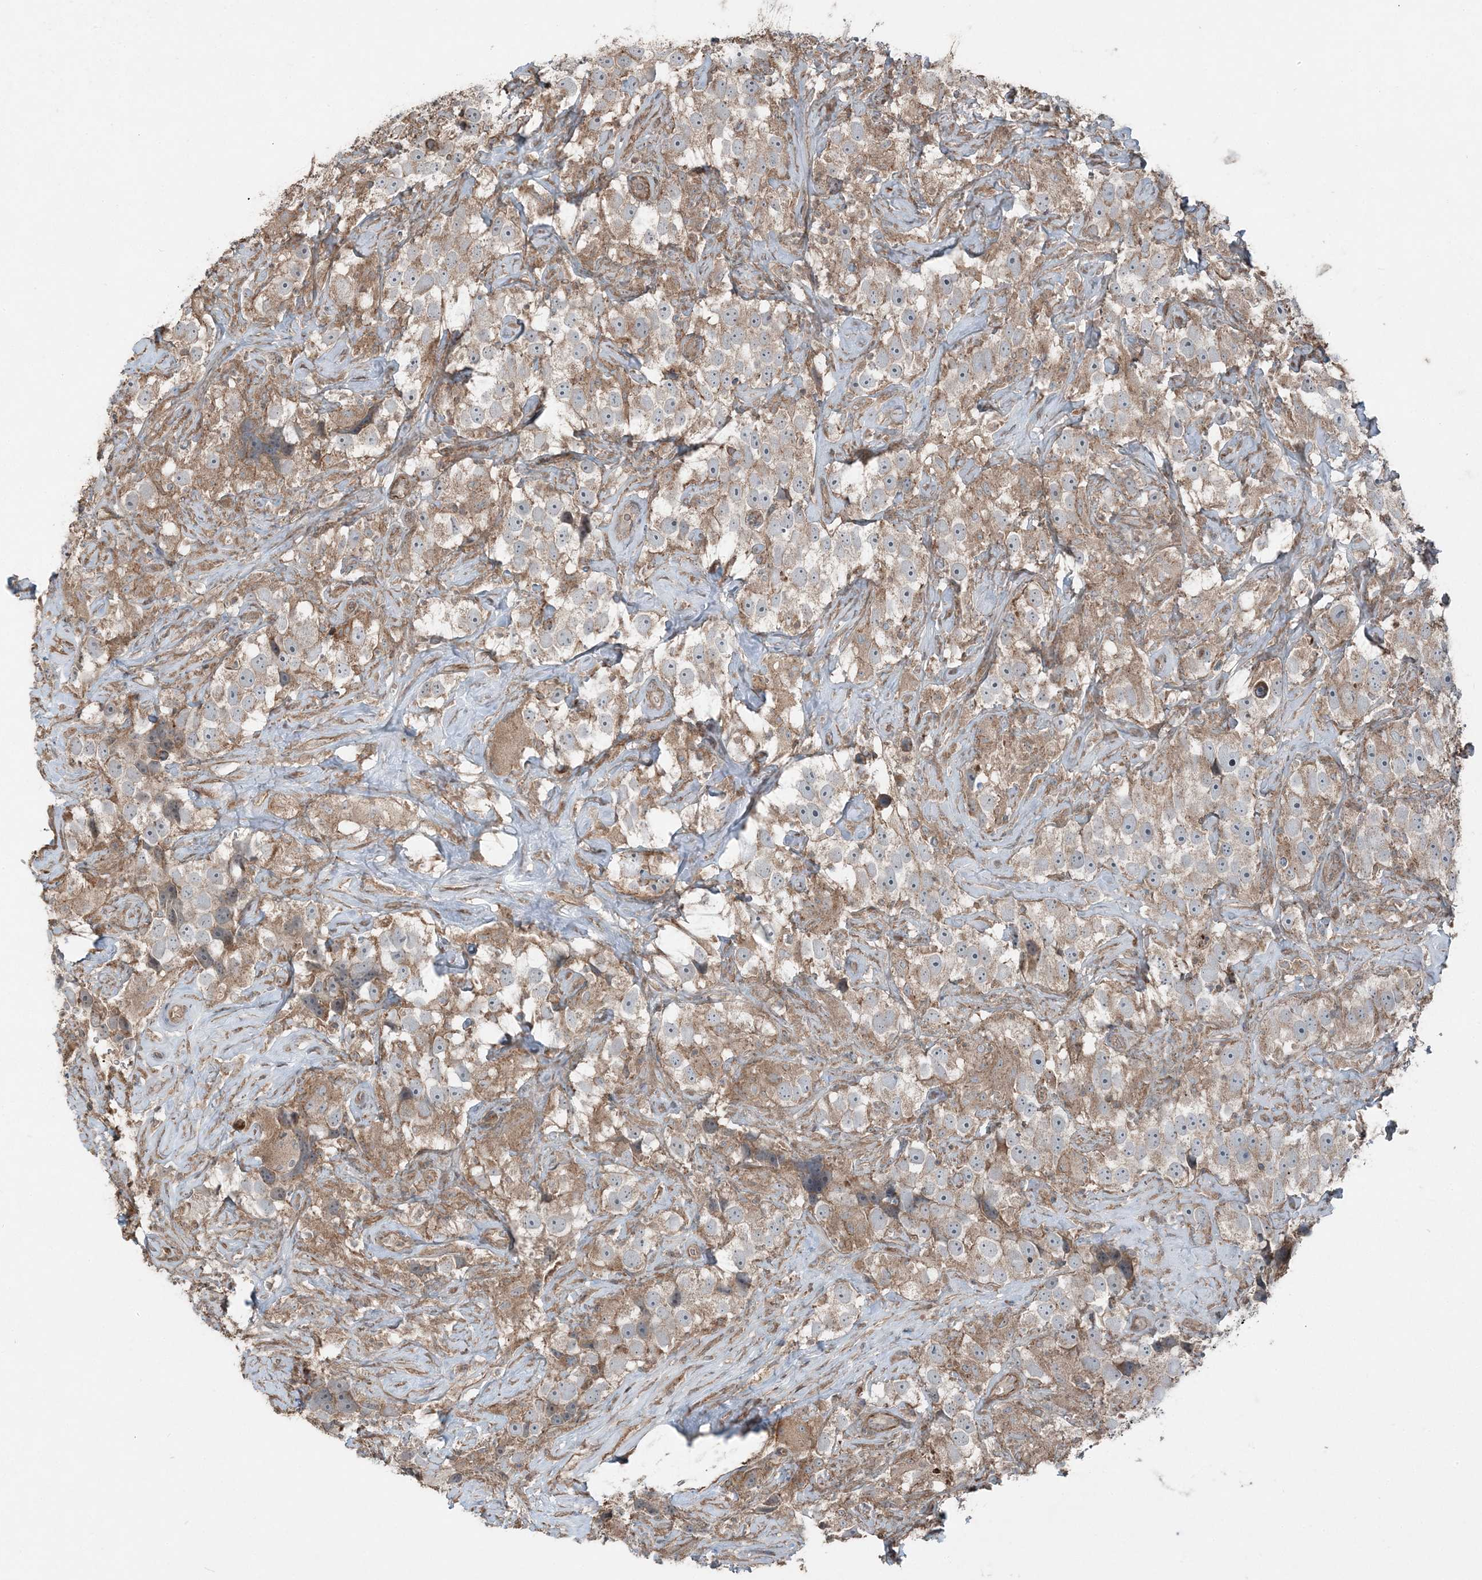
{"staining": {"intensity": "weak", "quantity": "25%-75%", "location": "cytoplasmic/membranous"}, "tissue": "testis cancer", "cell_type": "Tumor cells", "image_type": "cancer", "snomed": [{"axis": "morphology", "description": "Seminoma, NOS"}, {"axis": "topography", "description": "Testis"}], "caption": "Immunohistochemical staining of seminoma (testis) shows low levels of weak cytoplasmic/membranous expression in approximately 25%-75% of tumor cells.", "gene": "KY", "patient": {"sex": "male", "age": 49}}